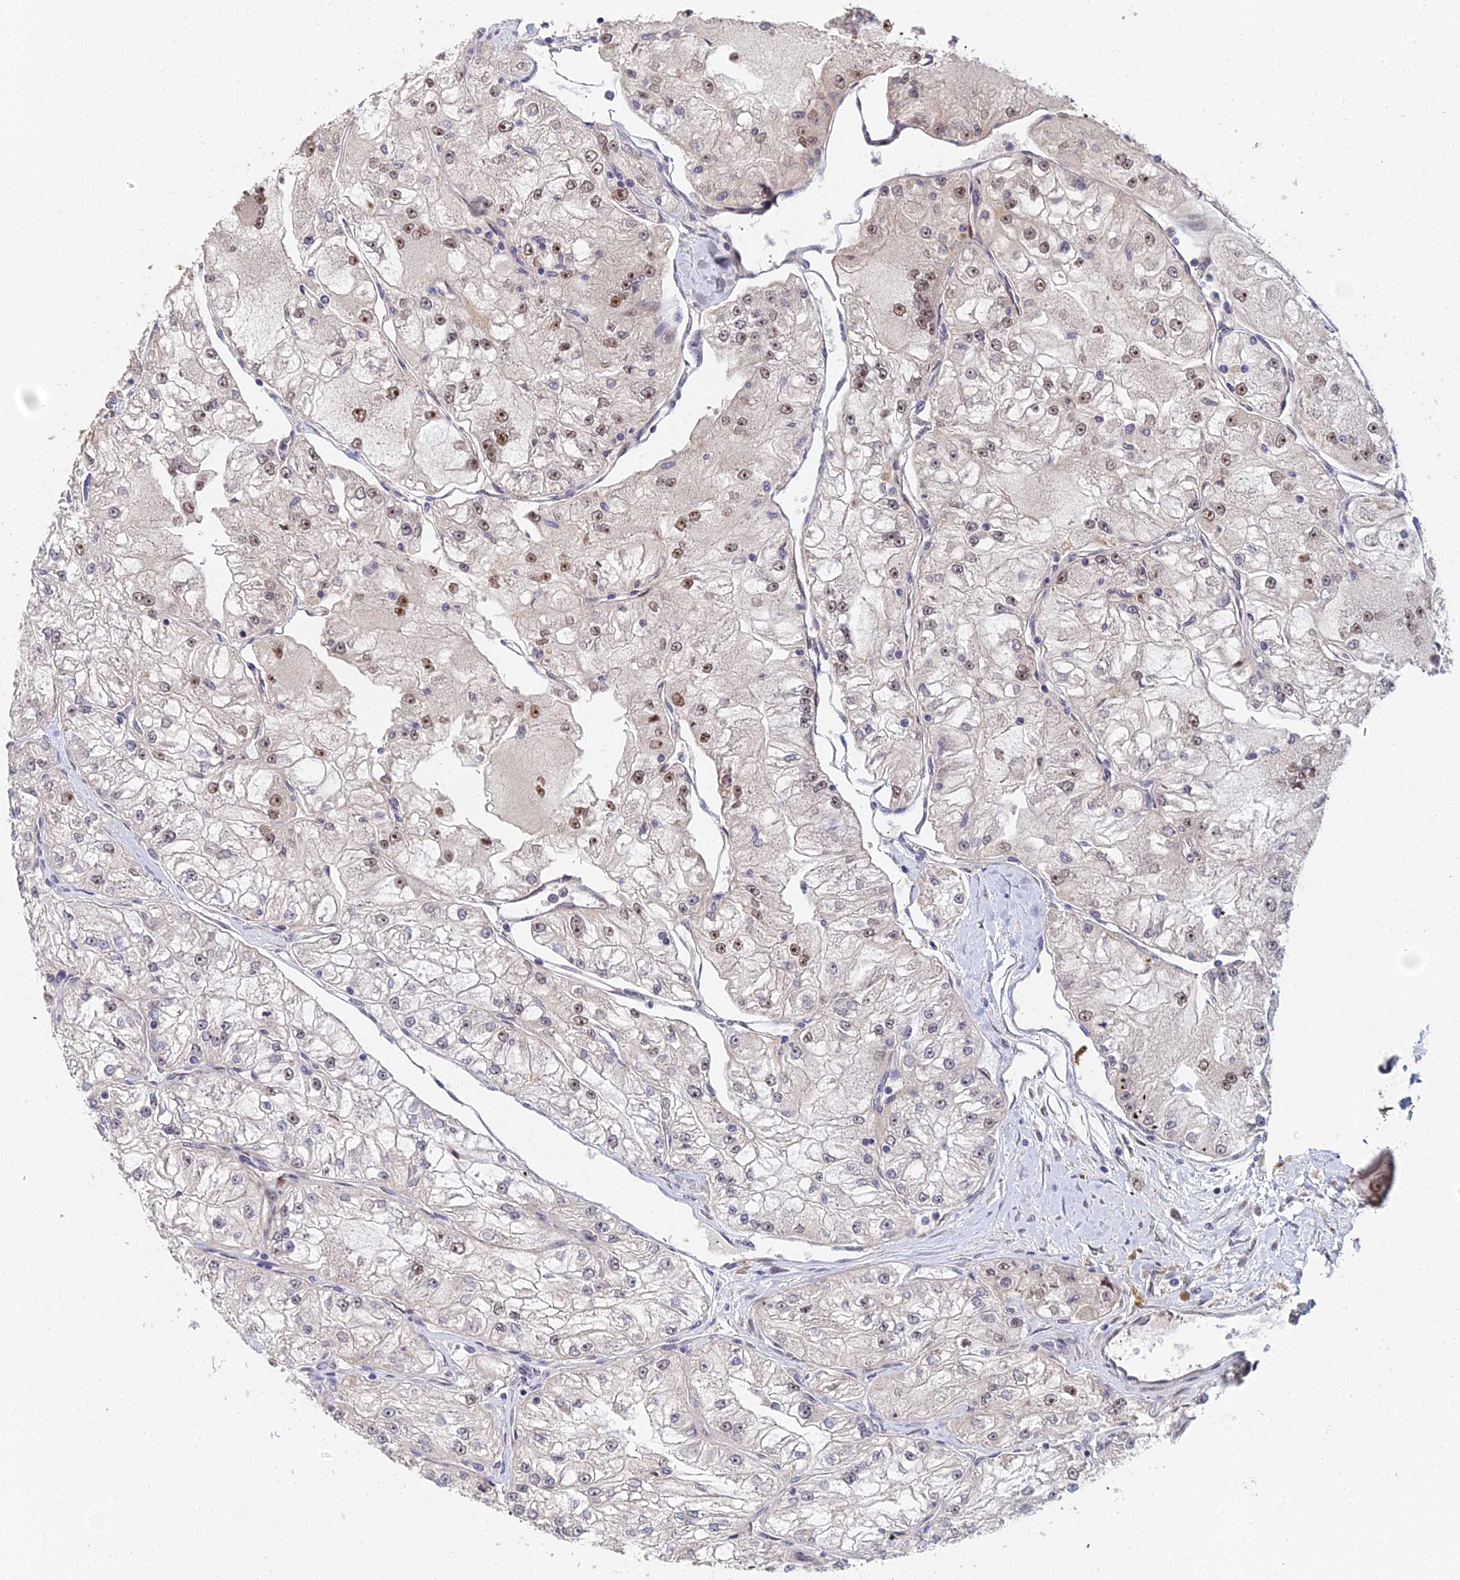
{"staining": {"intensity": "moderate", "quantity": "25%-75%", "location": "nuclear"}, "tissue": "renal cancer", "cell_type": "Tumor cells", "image_type": "cancer", "snomed": [{"axis": "morphology", "description": "Adenocarcinoma, NOS"}, {"axis": "topography", "description": "Kidney"}], "caption": "Brown immunohistochemical staining in adenocarcinoma (renal) displays moderate nuclear positivity in about 25%-75% of tumor cells.", "gene": "ERCC5", "patient": {"sex": "female", "age": 72}}